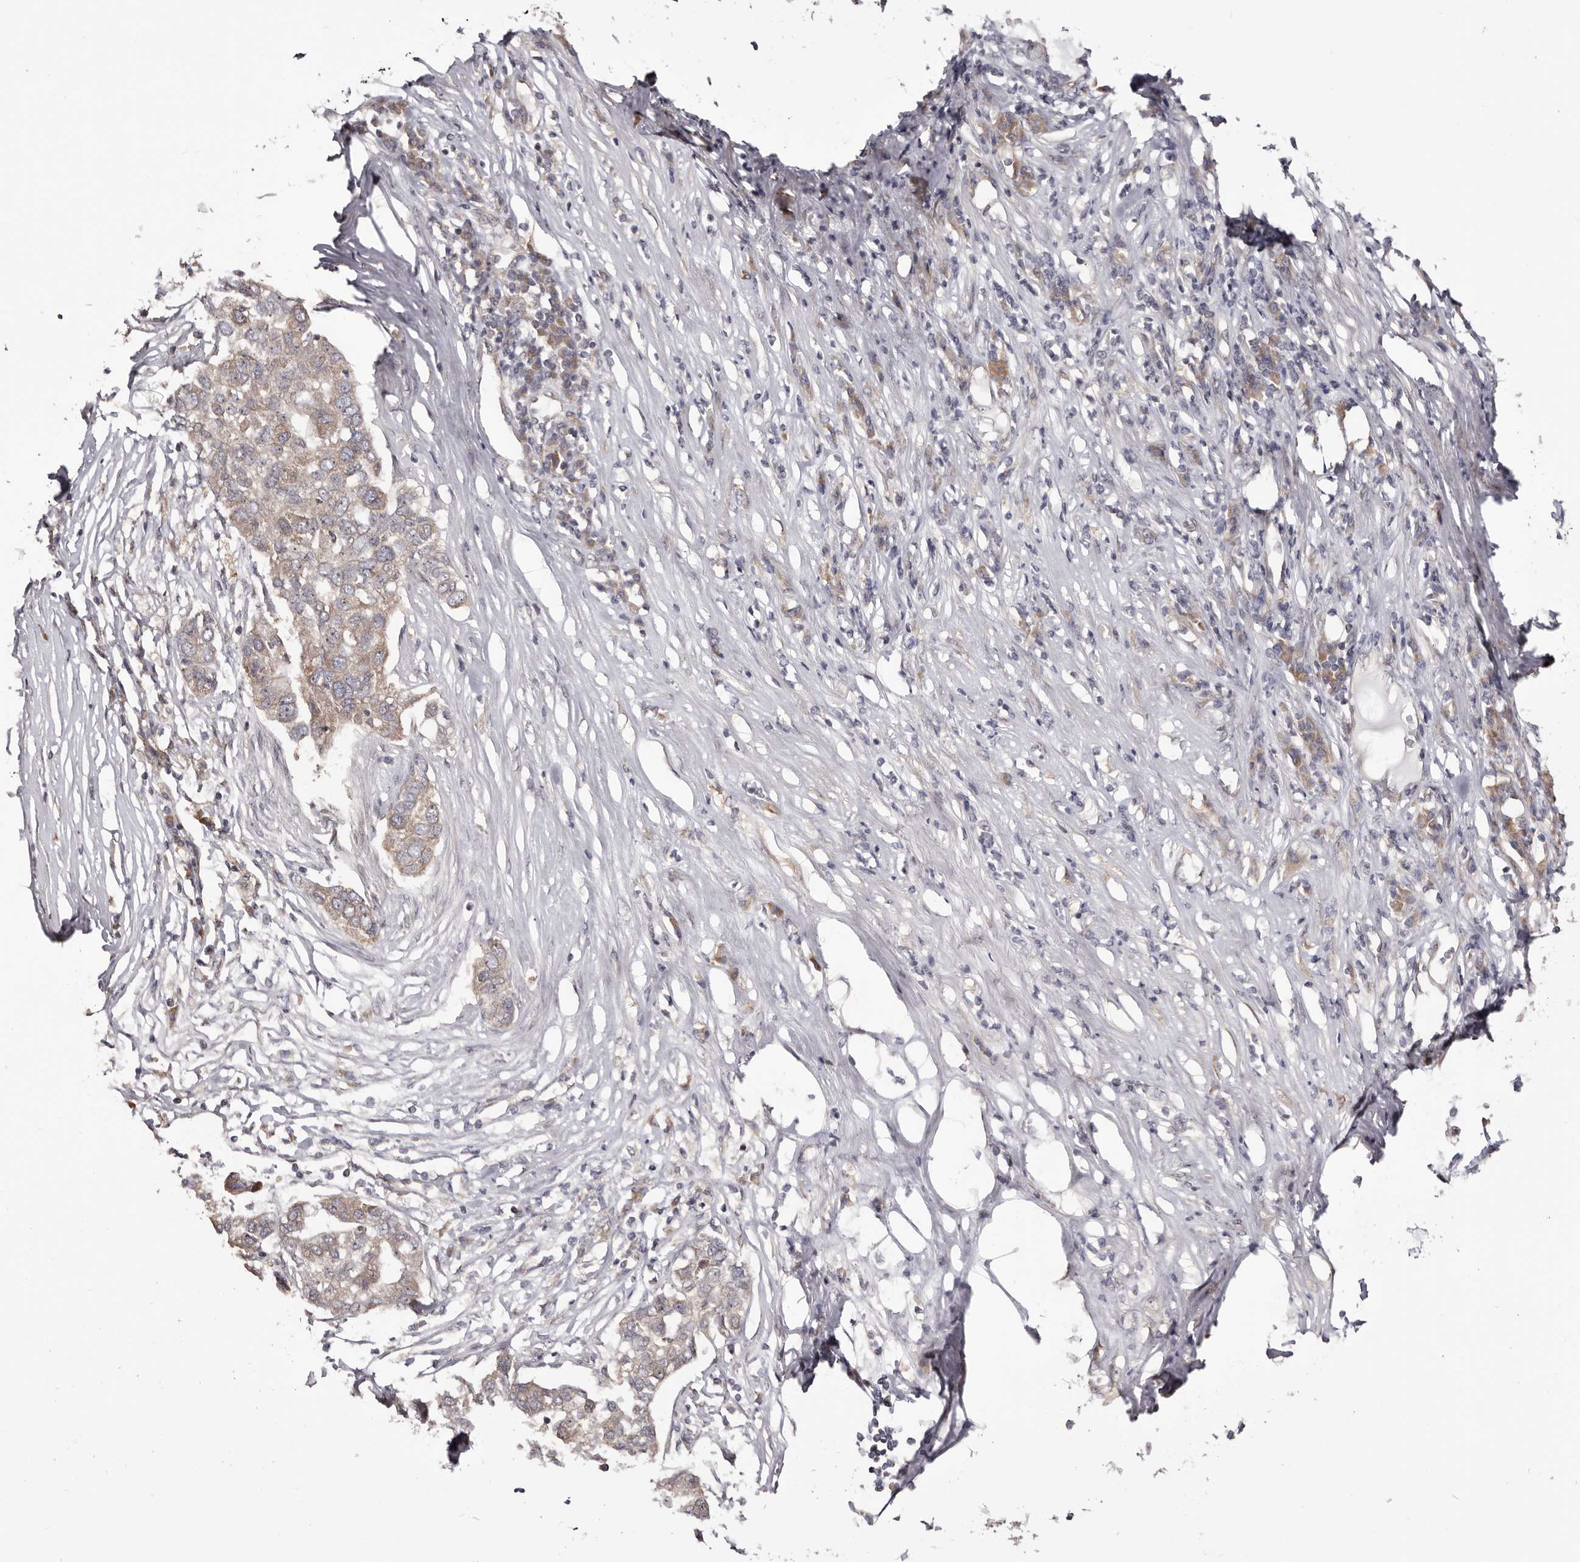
{"staining": {"intensity": "weak", "quantity": "25%-75%", "location": "cytoplasmic/membranous"}, "tissue": "pancreatic cancer", "cell_type": "Tumor cells", "image_type": "cancer", "snomed": [{"axis": "morphology", "description": "Adenocarcinoma, NOS"}, {"axis": "topography", "description": "Pancreas"}], "caption": "IHC micrograph of neoplastic tissue: human adenocarcinoma (pancreatic) stained using immunohistochemistry (IHC) exhibits low levels of weak protein expression localized specifically in the cytoplasmic/membranous of tumor cells, appearing as a cytoplasmic/membranous brown color.", "gene": "NOL12", "patient": {"sex": "female", "age": 61}}